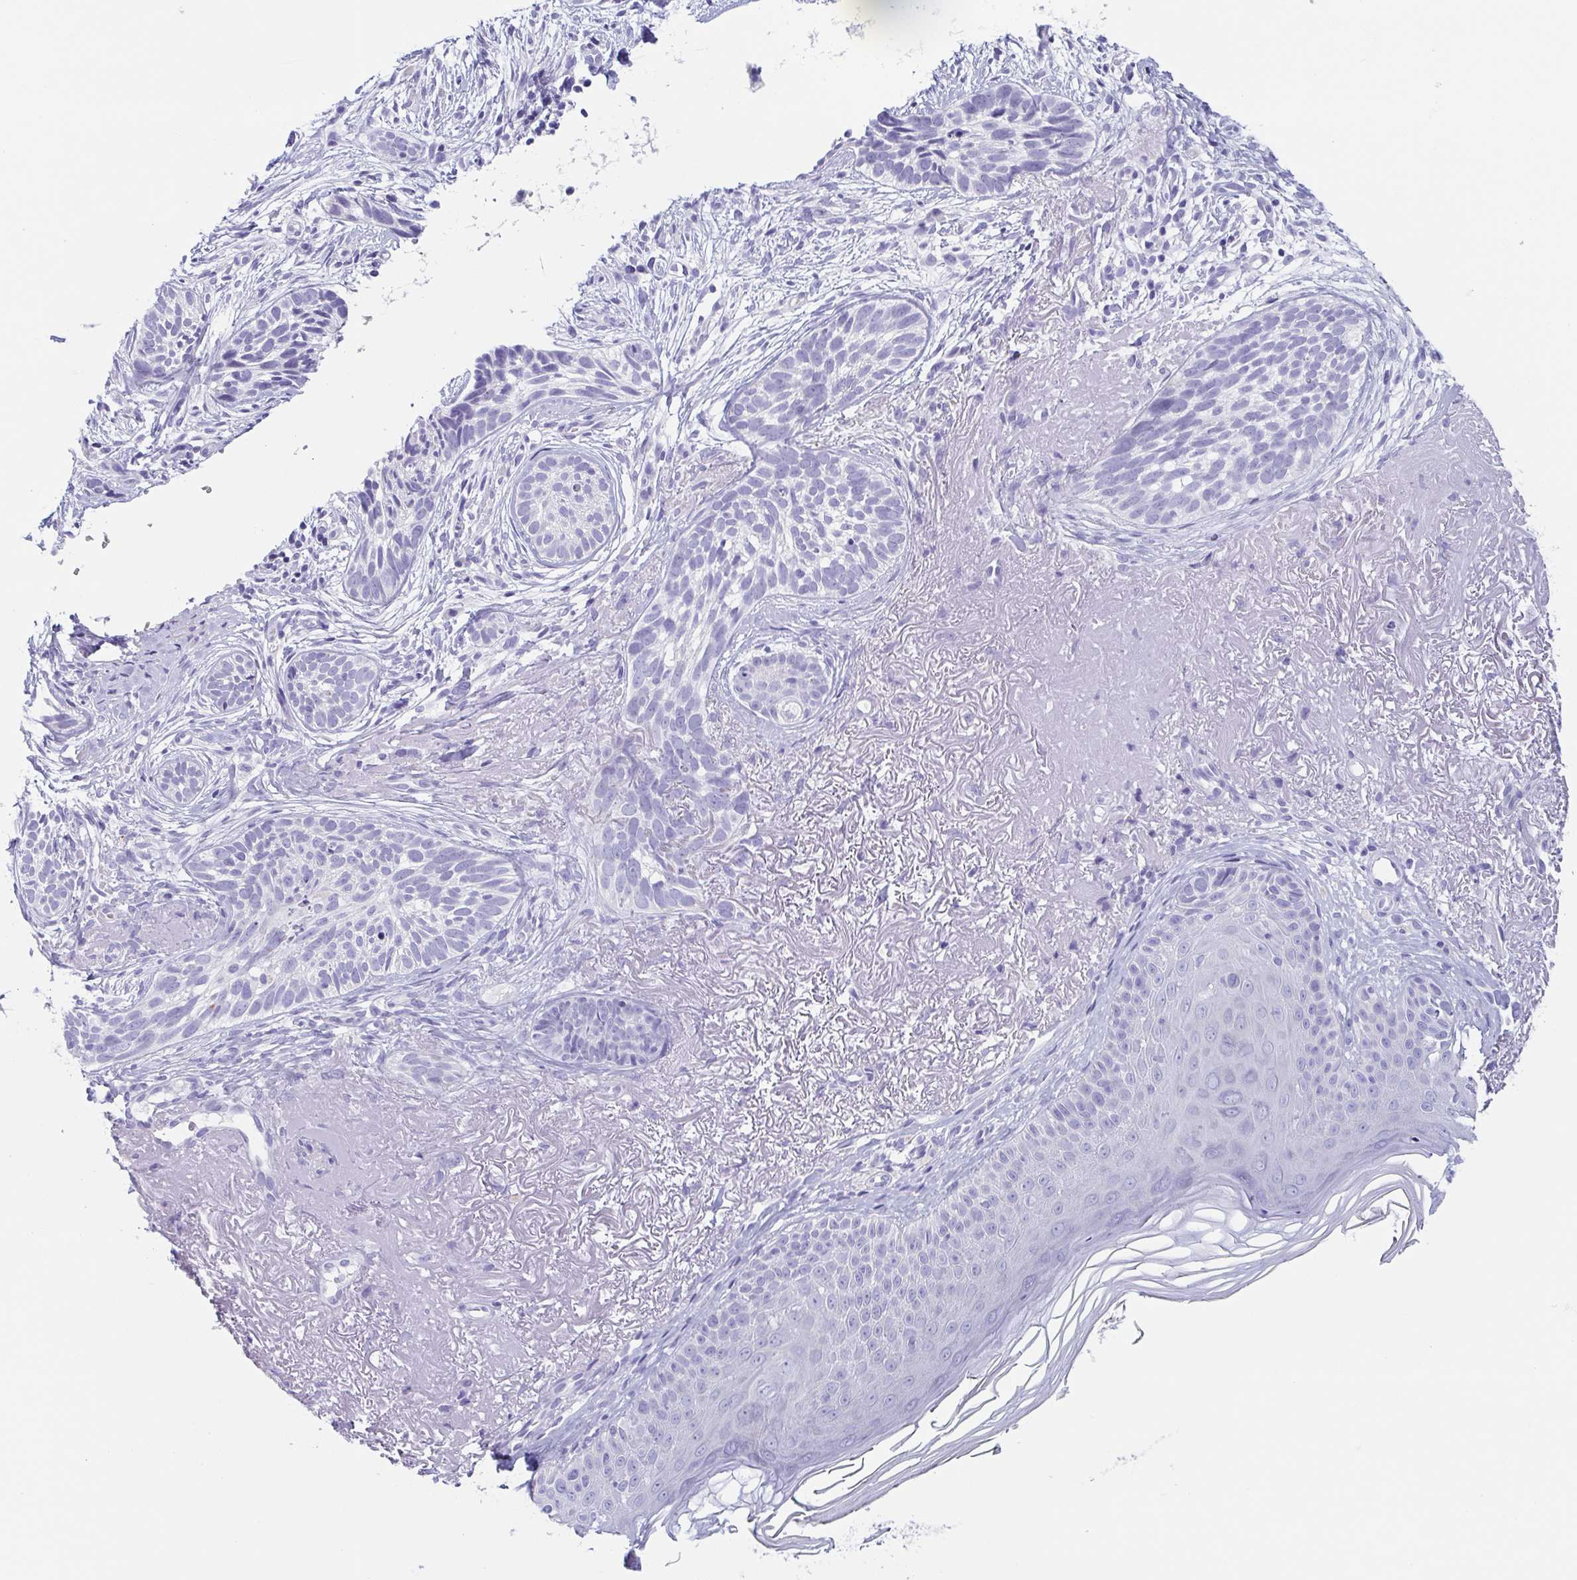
{"staining": {"intensity": "negative", "quantity": "none", "location": "none"}, "tissue": "skin cancer", "cell_type": "Tumor cells", "image_type": "cancer", "snomed": [{"axis": "morphology", "description": "Basal cell carcinoma"}, {"axis": "morphology", "description": "BCC, high aggressive"}, {"axis": "topography", "description": "Skin"}], "caption": "IHC micrograph of skin cancer stained for a protein (brown), which reveals no expression in tumor cells.", "gene": "TAGLN3", "patient": {"sex": "female", "age": 86}}